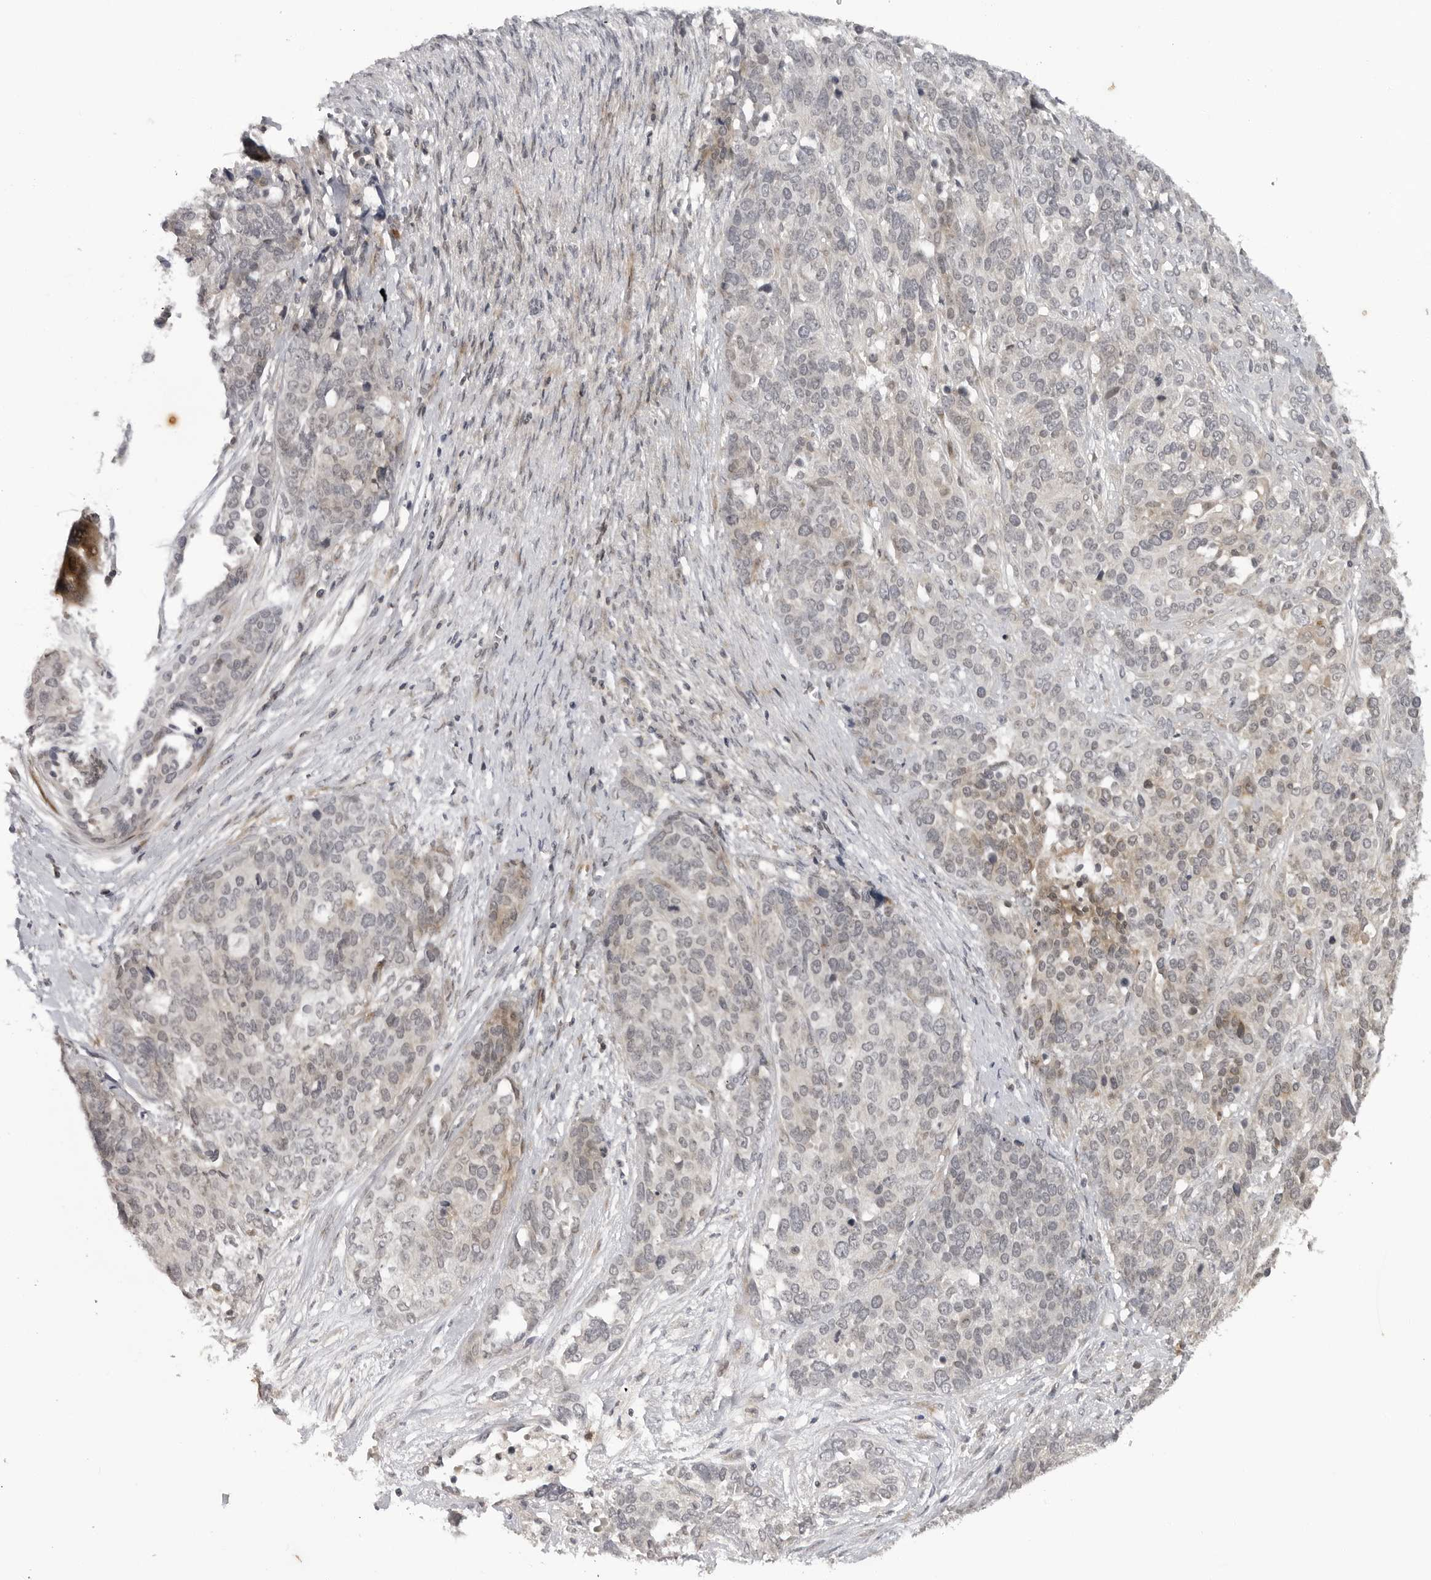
{"staining": {"intensity": "weak", "quantity": "<25%", "location": "cytoplasmic/membranous"}, "tissue": "ovarian cancer", "cell_type": "Tumor cells", "image_type": "cancer", "snomed": [{"axis": "morphology", "description": "Cystadenocarcinoma, serous, NOS"}, {"axis": "topography", "description": "Ovary"}], "caption": "Immunohistochemical staining of ovarian cancer displays no significant staining in tumor cells.", "gene": "ADAMTS5", "patient": {"sex": "female", "age": 44}}